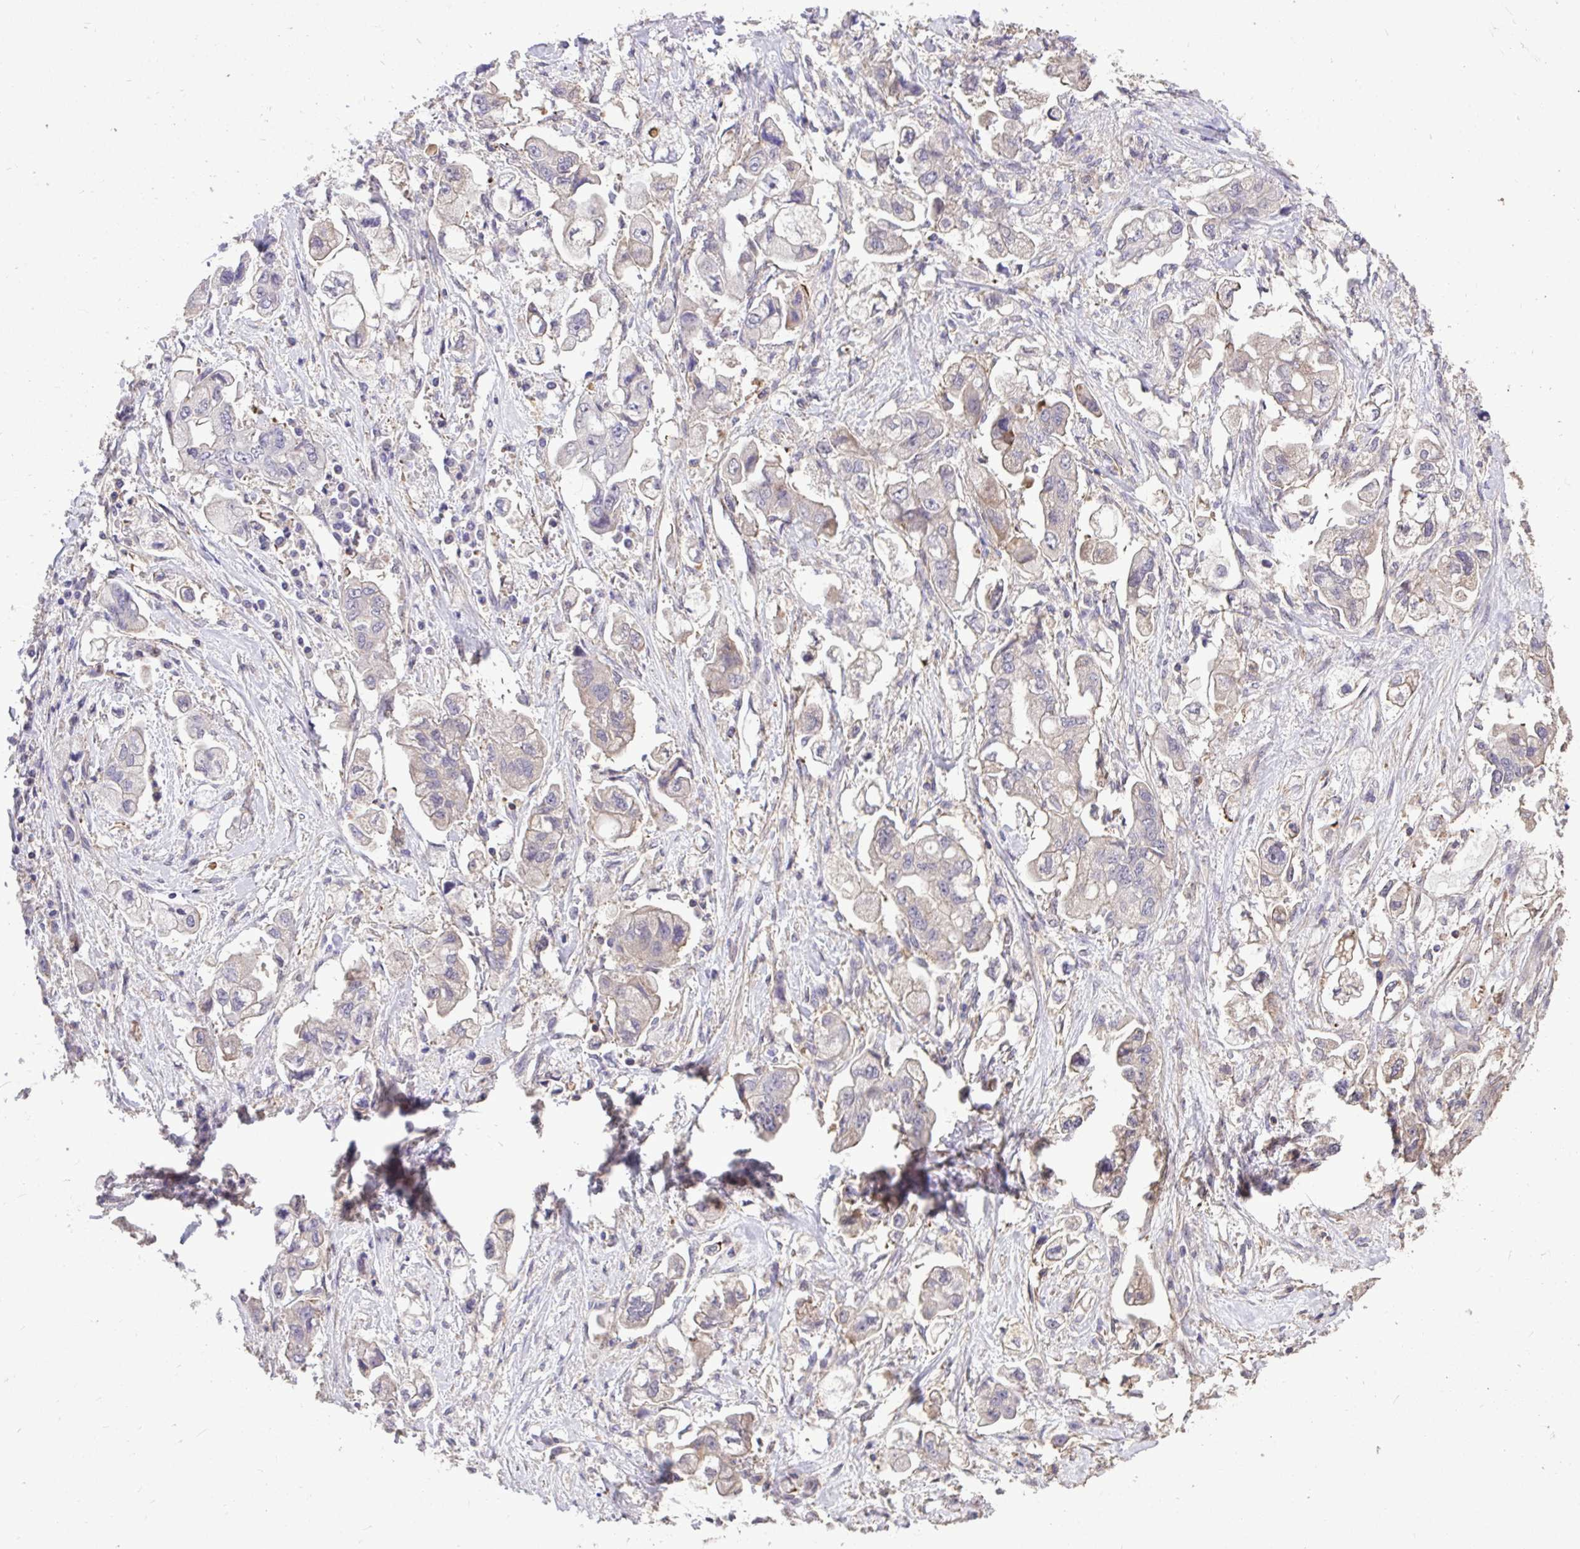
{"staining": {"intensity": "weak", "quantity": "<25%", "location": "cytoplasmic/membranous"}, "tissue": "stomach cancer", "cell_type": "Tumor cells", "image_type": "cancer", "snomed": [{"axis": "morphology", "description": "Adenocarcinoma, NOS"}, {"axis": "topography", "description": "Stomach"}], "caption": "An immunohistochemistry image of stomach cancer (adenocarcinoma) is shown. There is no staining in tumor cells of stomach cancer (adenocarcinoma).", "gene": "IGFL2", "patient": {"sex": "male", "age": 62}}